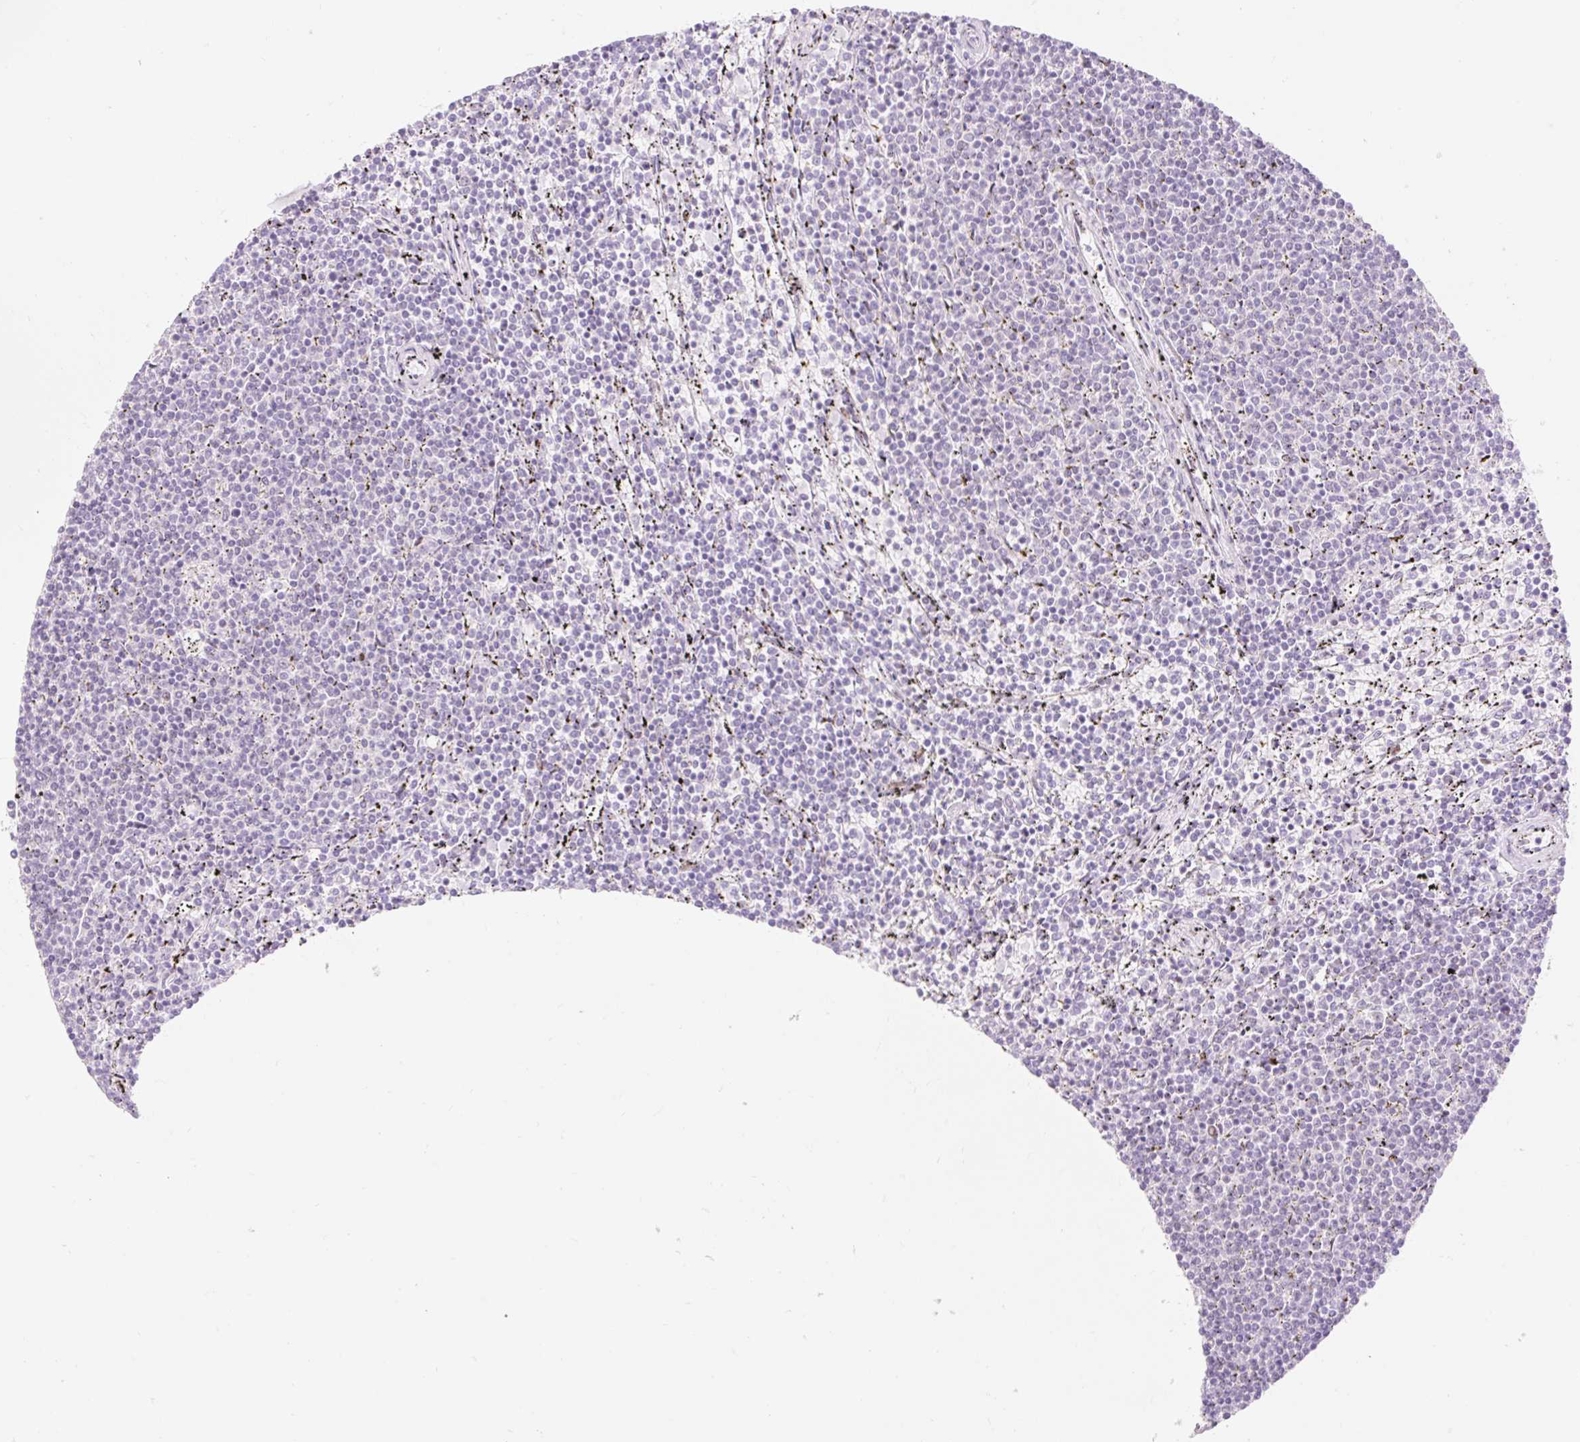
{"staining": {"intensity": "negative", "quantity": "none", "location": "none"}, "tissue": "lymphoma", "cell_type": "Tumor cells", "image_type": "cancer", "snomed": [{"axis": "morphology", "description": "Malignant lymphoma, non-Hodgkin's type, Low grade"}, {"axis": "topography", "description": "Spleen"}], "caption": "Tumor cells show no significant expression in malignant lymphoma, non-Hodgkin's type (low-grade).", "gene": "H2BW1", "patient": {"sex": "female", "age": 50}}